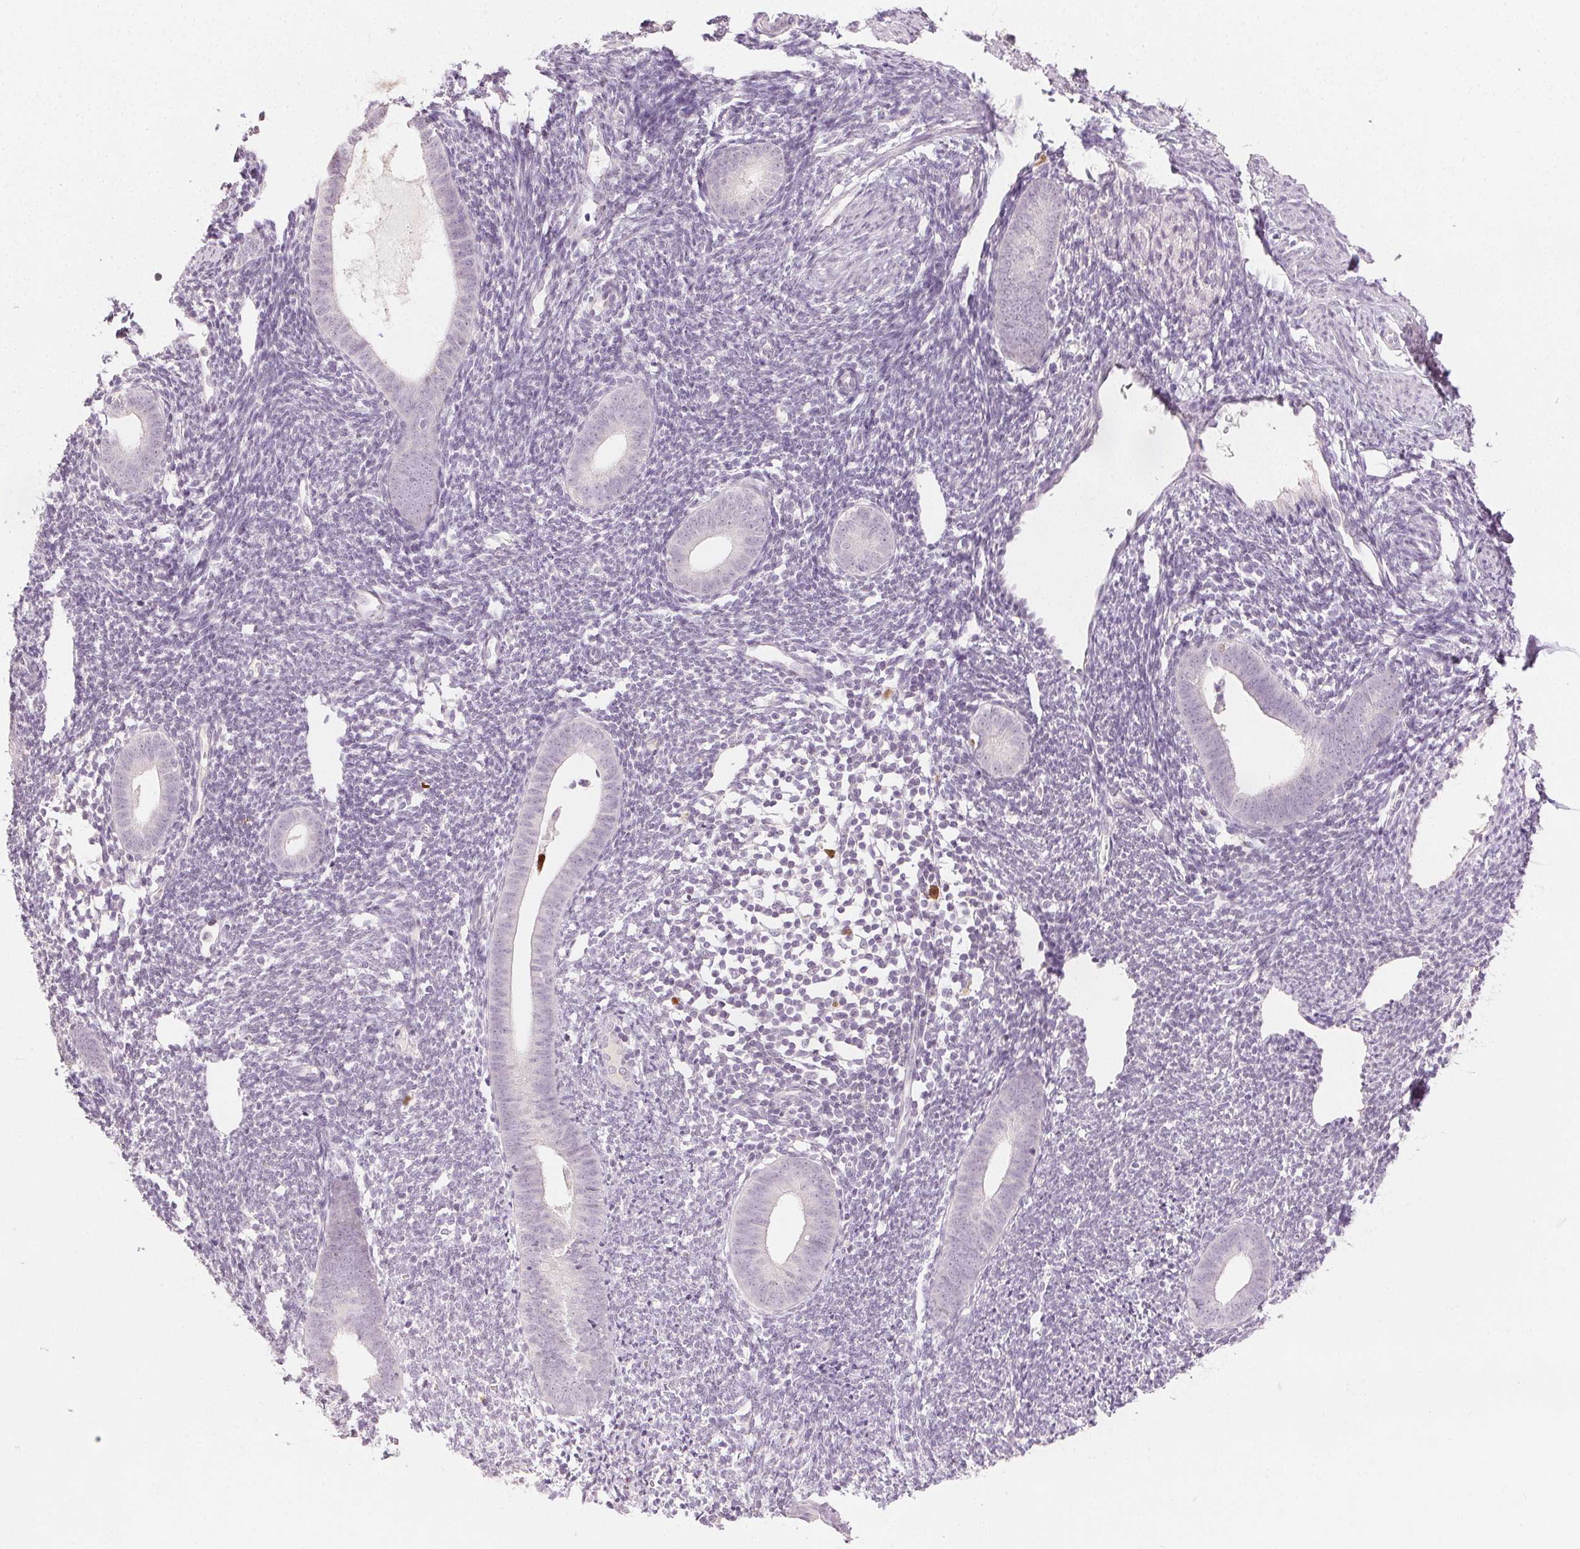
{"staining": {"intensity": "negative", "quantity": "none", "location": "none"}, "tissue": "endometrium", "cell_type": "Cells in endometrial stroma", "image_type": "normal", "snomed": [{"axis": "morphology", "description": "Normal tissue, NOS"}, {"axis": "topography", "description": "Endometrium"}], "caption": "DAB (3,3'-diaminobenzidine) immunohistochemical staining of unremarkable endometrium displays no significant positivity in cells in endometrial stroma.", "gene": "ANLN", "patient": {"sex": "female", "age": 39}}